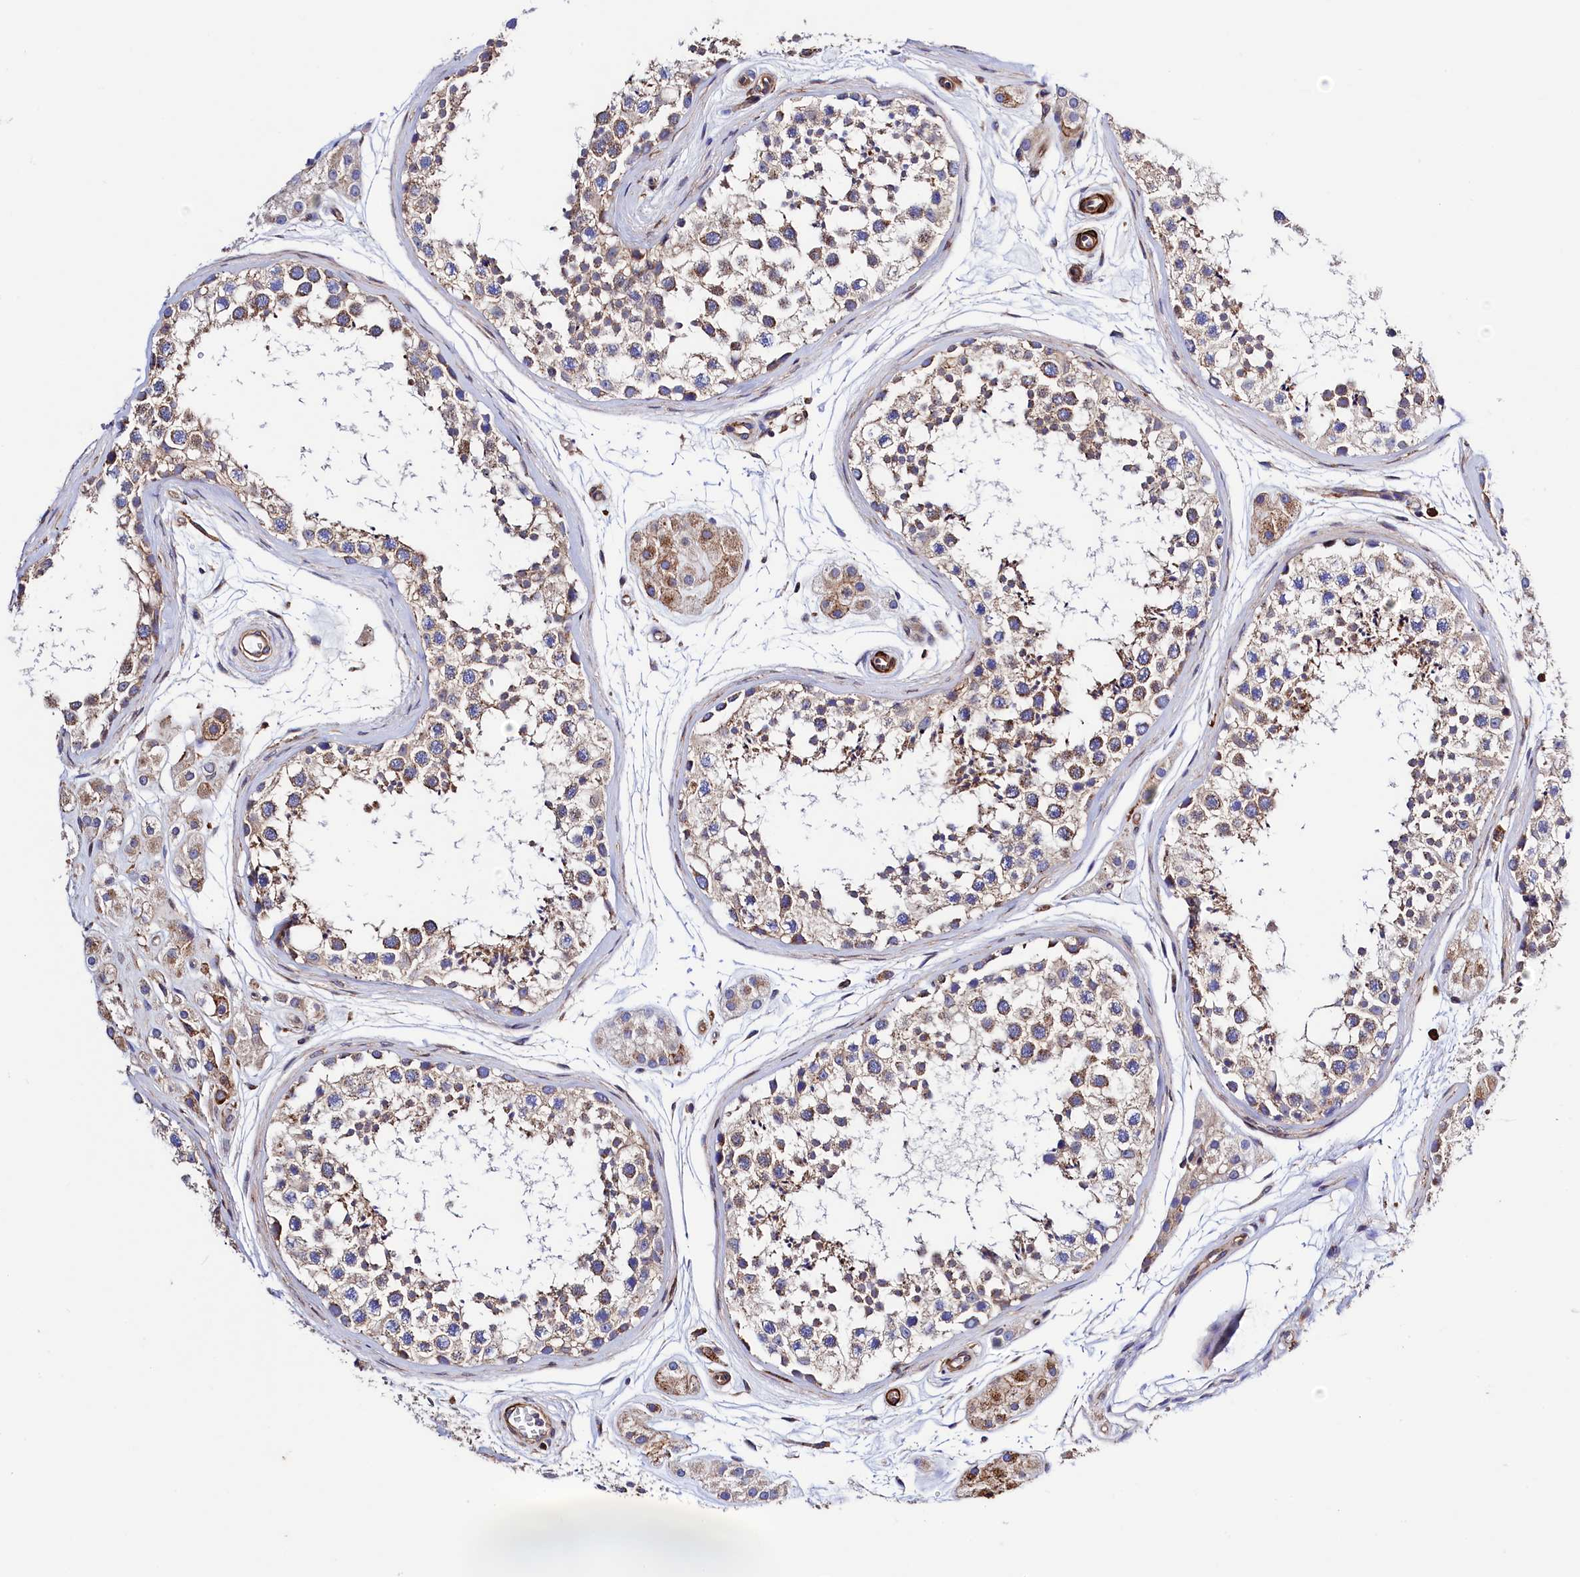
{"staining": {"intensity": "weak", "quantity": "25%-75%", "location": "cytoplasmic/membranous"}, "tissue": "testis", "cell_type": "Cells in seminiferous ducts", "image_type": "normal", "snomed": [{"axis": "morphology", "description": "Normal tissue, NOS"}, {"axis": "topography", "description": "Testis"}], "caption": "Testis stained with DAB IHC exhibits low levels of weak cytoplasmic/membranous staining in approximately 25%-75% of cells in seminiferous ducts.", "gene": "STAMBPL1", "patient": {"sex": "male", "age": 56}}